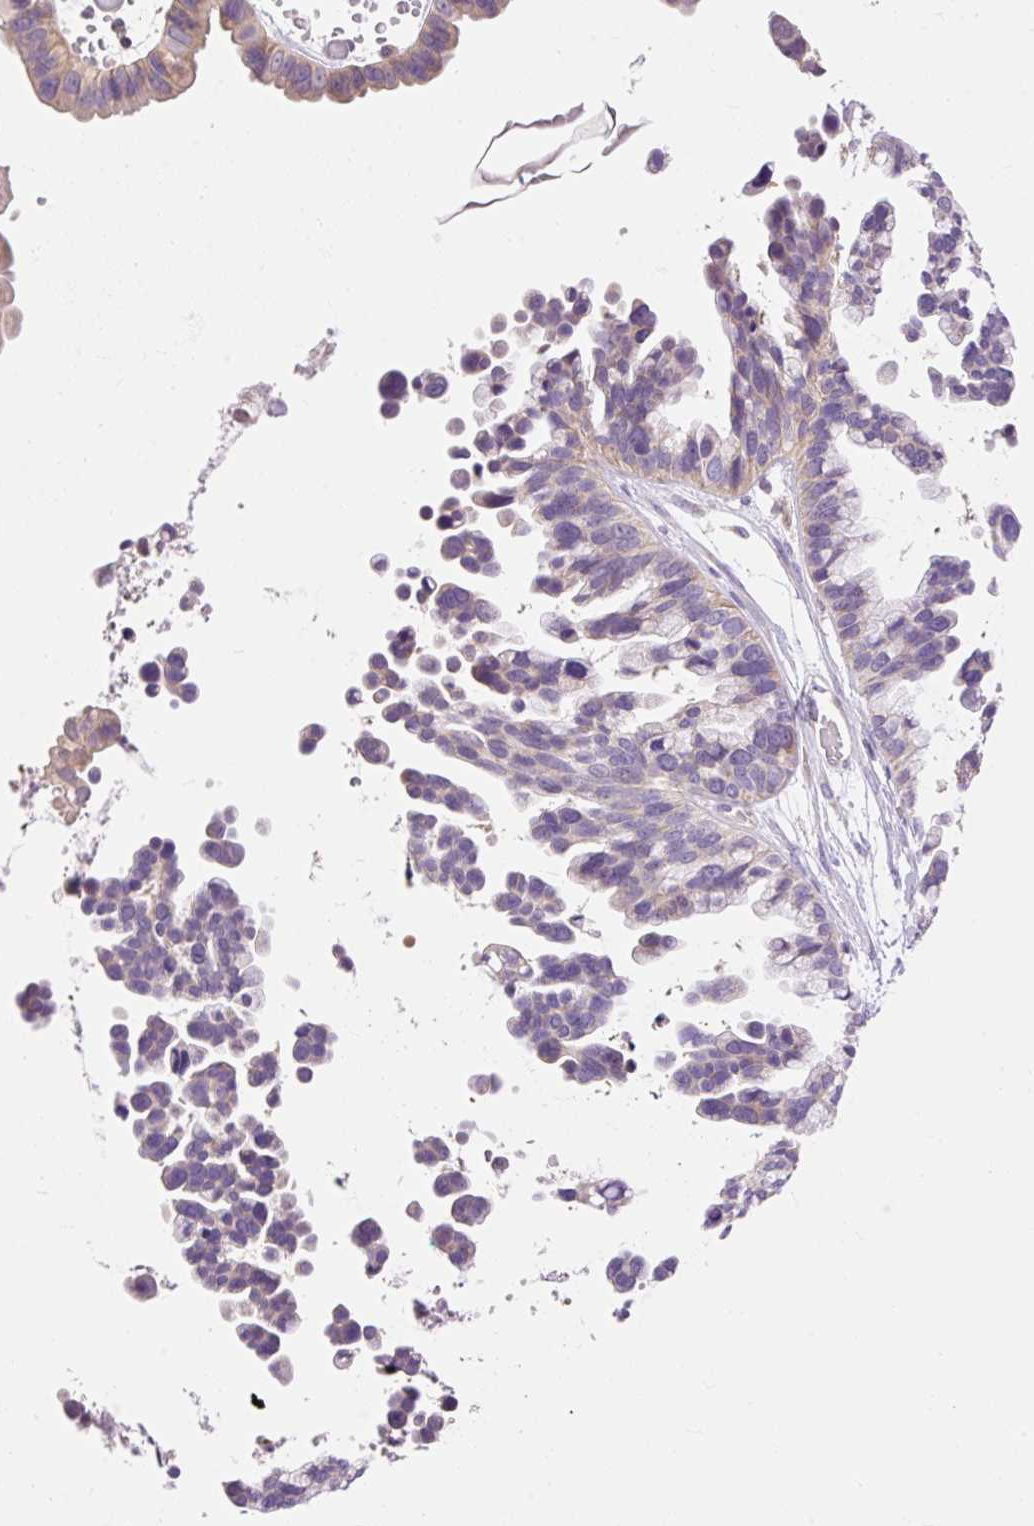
{"staining": {"intensity": "moderate", "quantity": "25%-75%", "location": "cytoplasmic/membranous"}, "tissue": "ovarian cancer", "cell_type": "Tumor cells", "image_type": "cancer", "snomed": [{"axis": "morphology", "description": "Cystadenocarcinoma, serous, NOS"}, {"axis": "topography", "description": "Ovary"}], "caption": "Immunohistochemistry (IHC) (DAB) staining of human serous cystadenocarcinoma (ovarian) demonstrates moderate cytoplasmic/membranous protein expression in about 25%-75% of tumor cells.", "gene": "IMMT", "patient": {"sex": "female", "age": 56}}